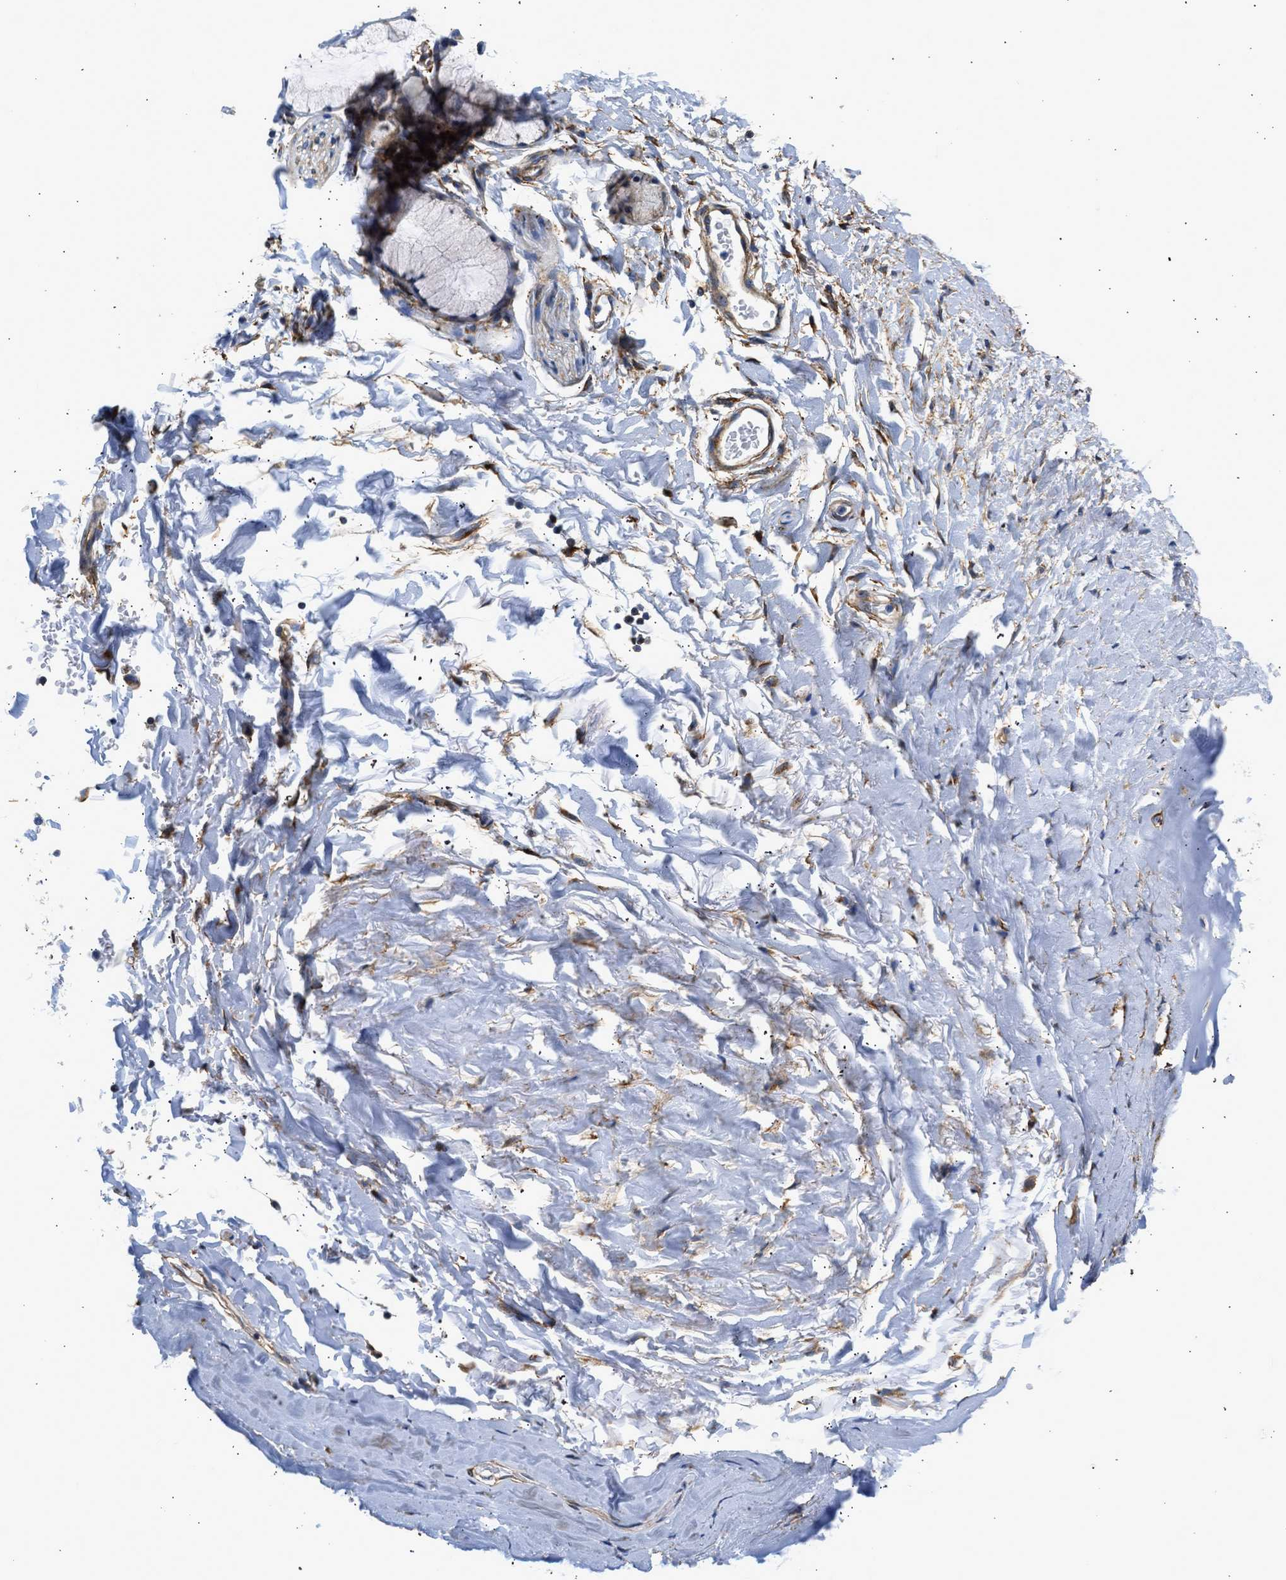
{"staining": {"intensity": "negative", "quantity": "none", "location": "none"}, "tissue": "adipose tissue", "cell_type": "Adipocytes", "image_type": "normal", "snomed": [{"axis": "morphology", "description": "Normal tissue, NOS"}, {"axis": "topography", "description": "Cartilage tissue"}, {"axis": "topography", "description": "Bronchus"}], "caption": "A high-resolution image shows IHC staining of normal adipose tissue, which exhibits no significant staining in adipocytes.", "gene": "SEPTIN2", "patient": {"sex": "female", "age": 73}}